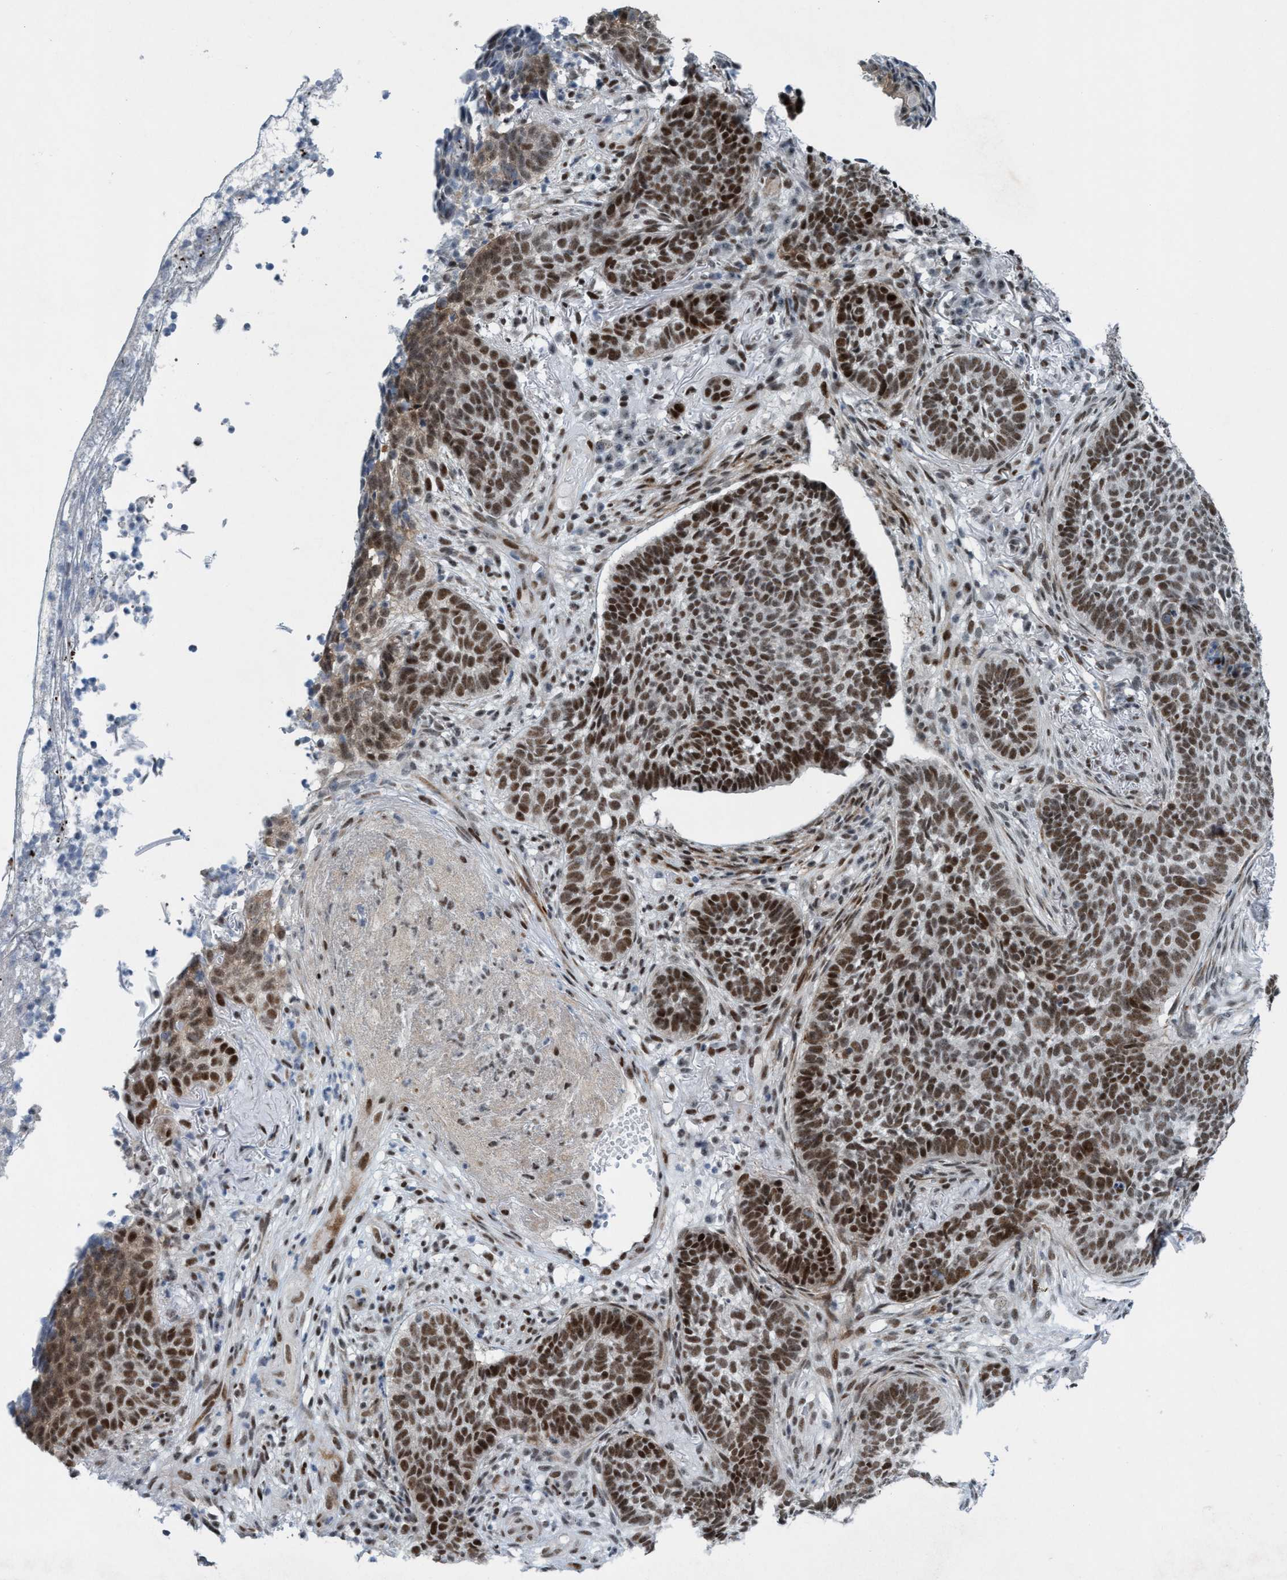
{"staining": {"intensity": "moderate", "quantity": ">75%", "location": "nuclear"}, "tissue": "skin cancer", "cell_type": "Tumor cells", "image_type": "cancer", "snomed": [{"axis": "morphology", "description": "Basal cell carcinoma"}, {"axis": "topography", "description": "Skin"}], "caption": "Basal cell carcinoma (skin) tissue displays moderate nuclear positivity in about >75% of tumor cells", "gene": "CWC27", "patient": {"sex": "male", "age": 85}}